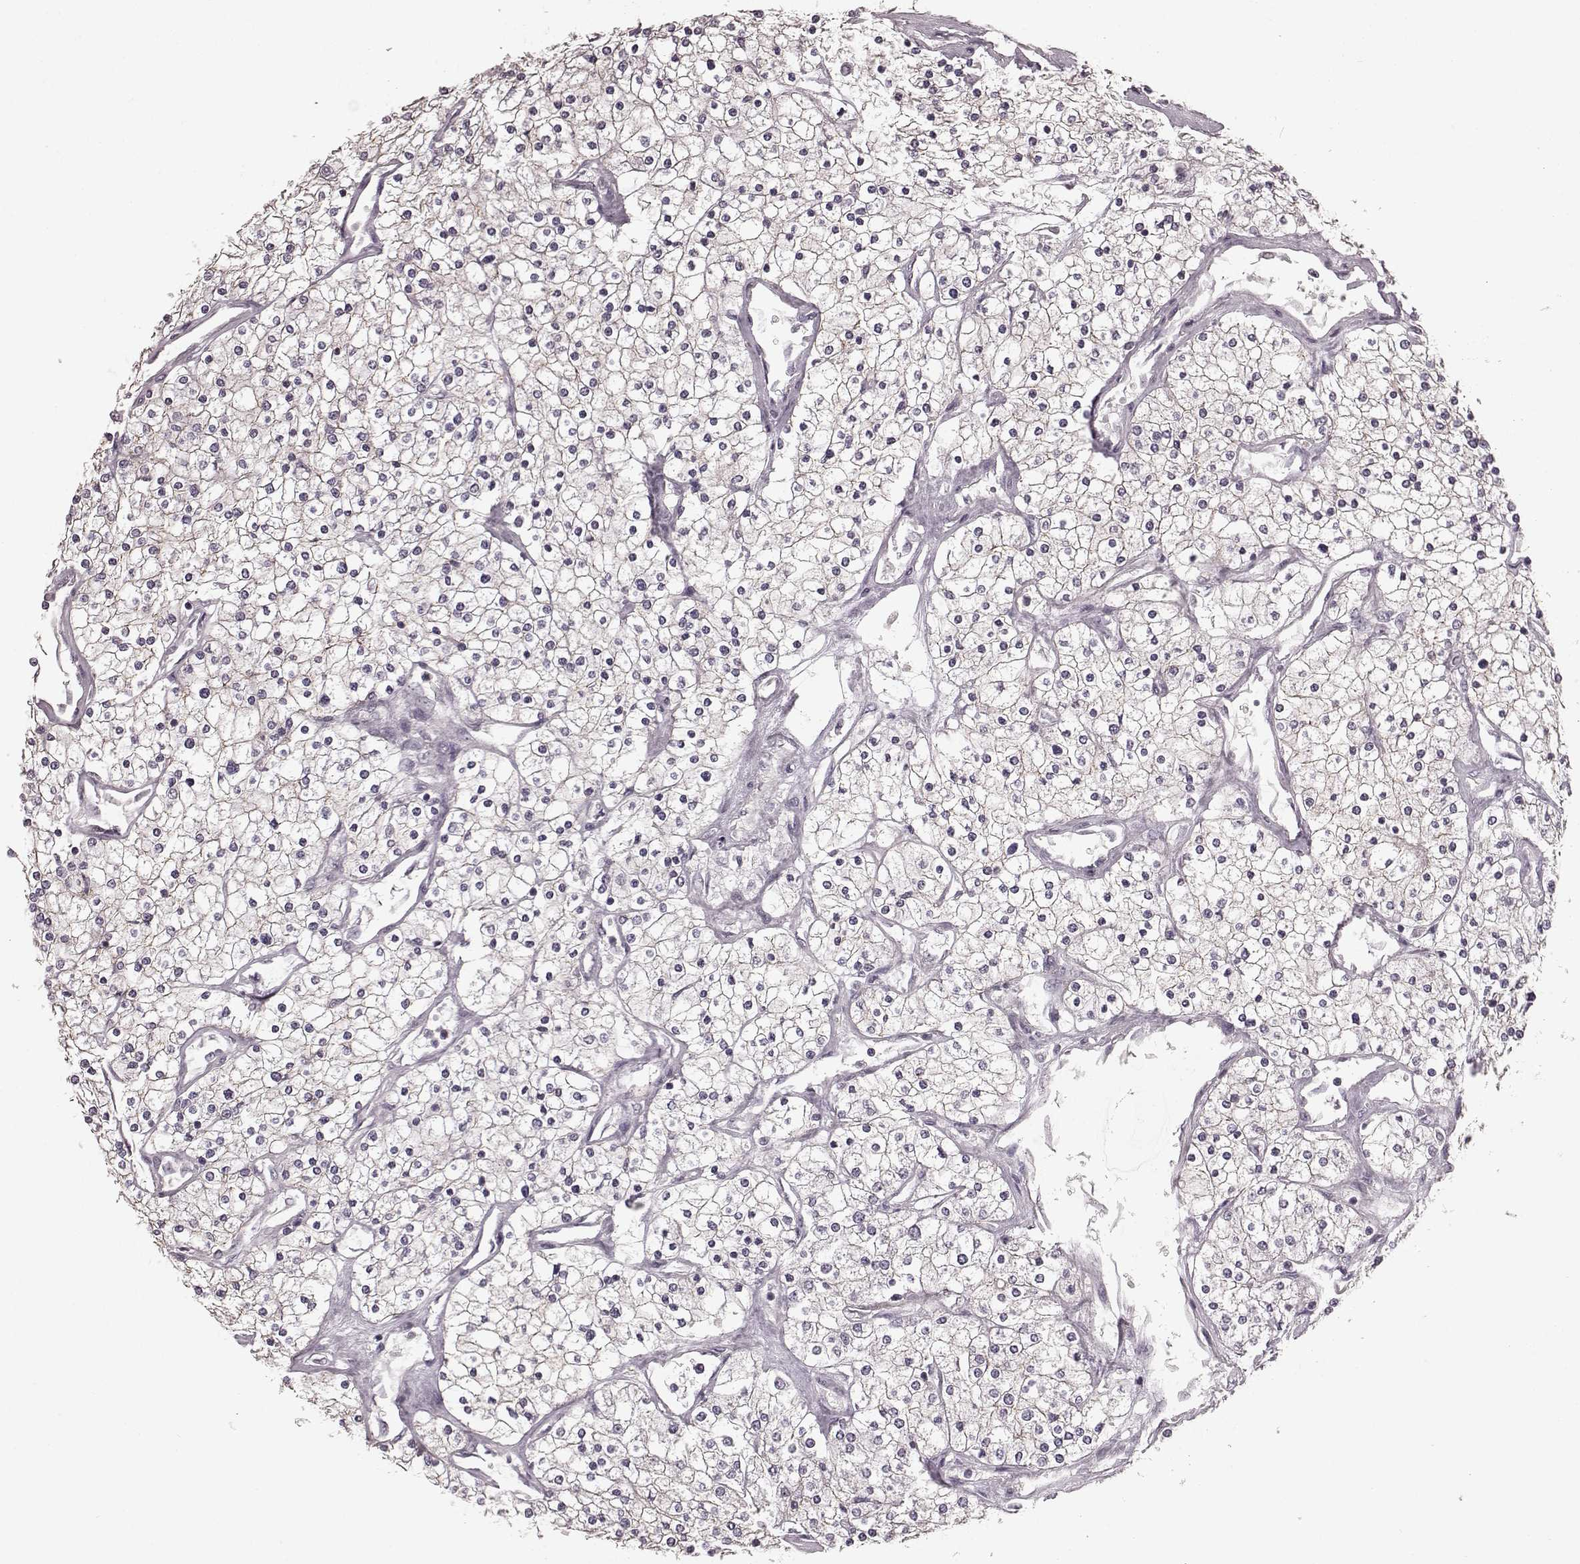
{"staining": {"intensity": "negative", "quantity": "none", "location": "none"}, "tissue": "renal cancer", "cell_type": "Tumor cells", "image_type": "cancer", "snomed": [{"axis": "morphology", "description": "Adenocarcinoma, NOS"}, {"axis": "topography", "description": "Kidney"}], "caption": "An immunohistochemistry image of renal adenocarcinoma is shown. There is no staining in tumor cells of renal adenocarcinoma.", "gene": "CD28", "patient": {"sex": "male", "age": 80}}